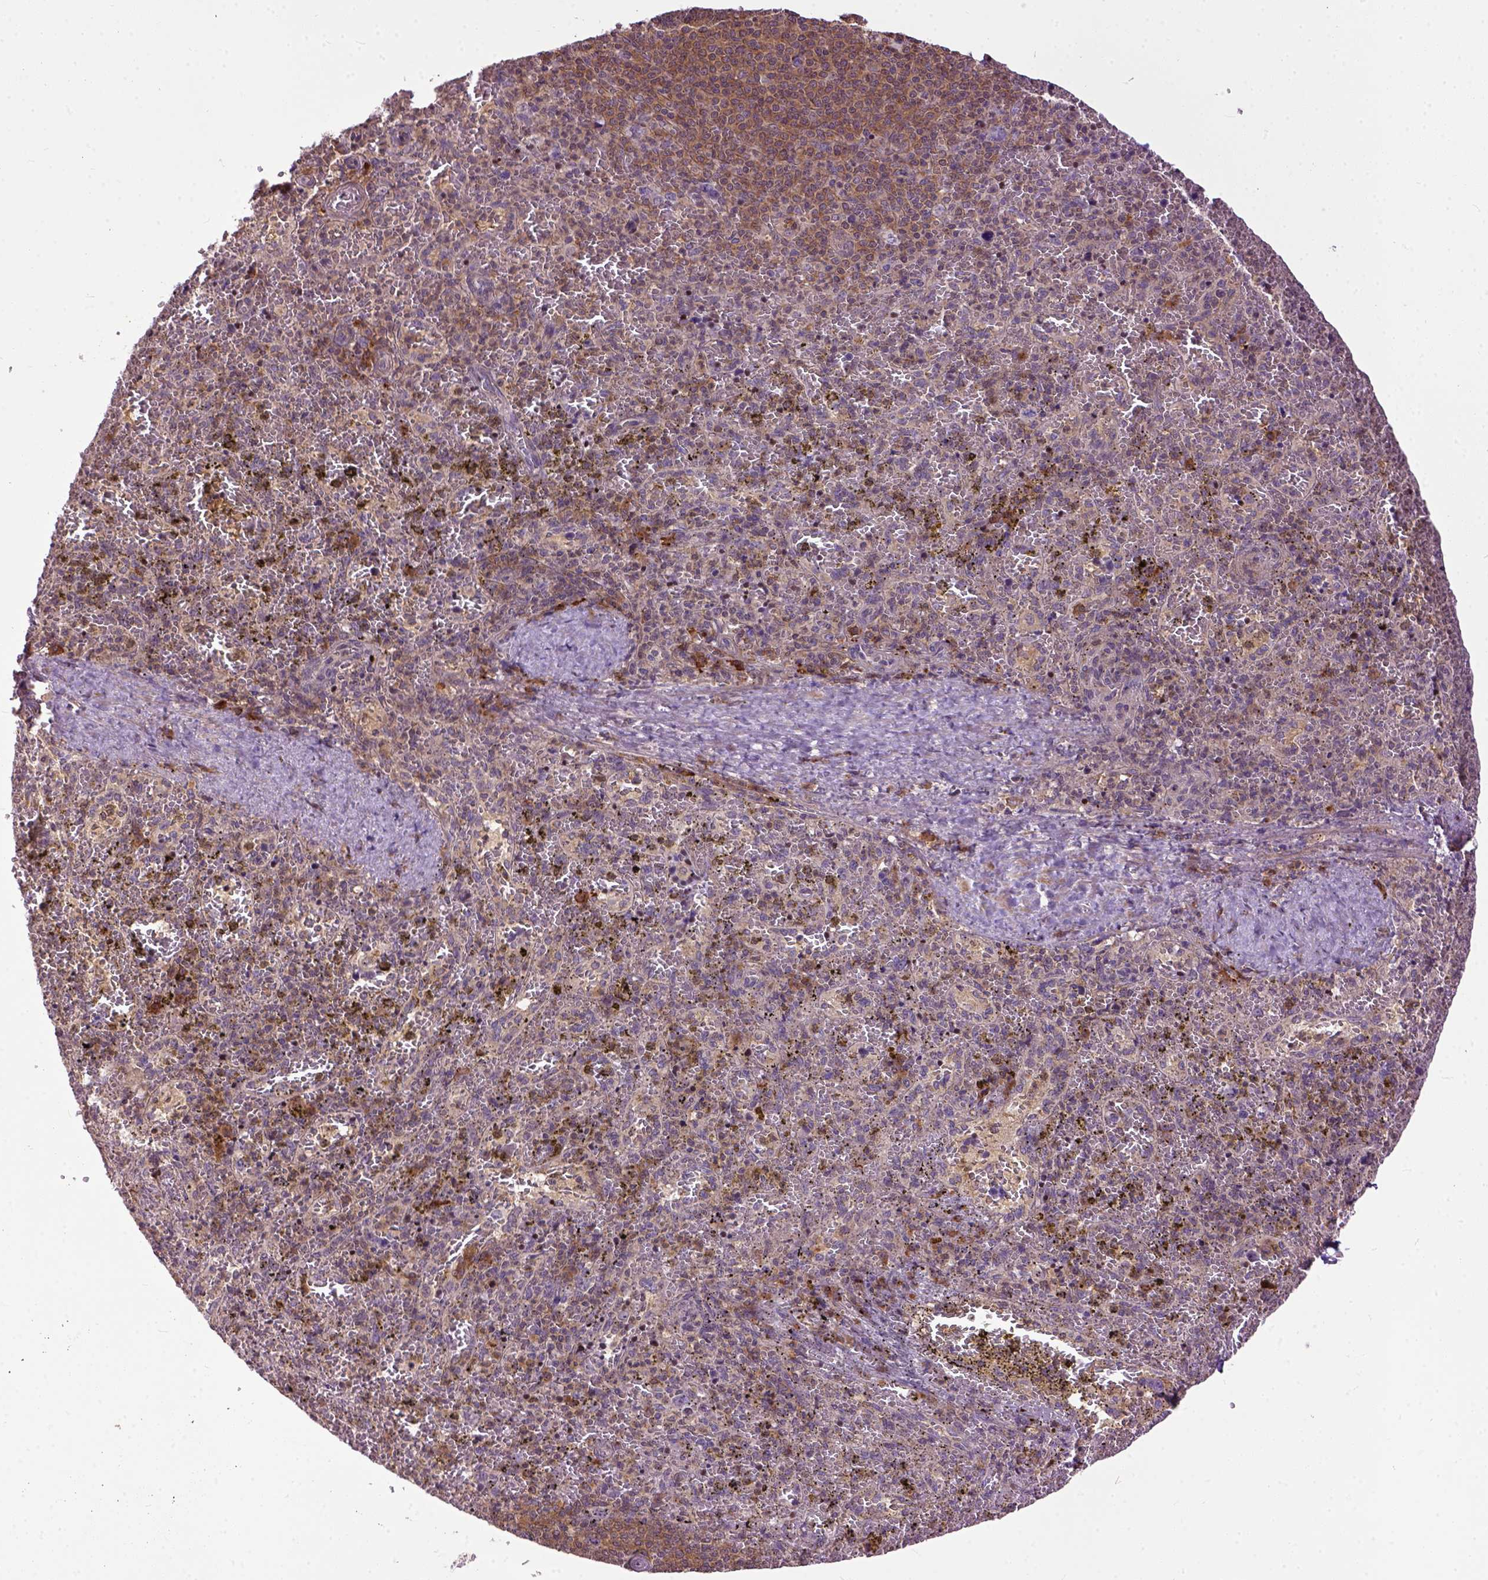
{"staining": {"intensity": "strong", "quantity": "<25%", "location": "cytoplasmic/membranous"}, "tissue": "spleen", "cell_type": "Cells in red pulp", "image_type": "normal", "snomed": [{"axis": "morphology", "description": "Normal tissue, NOS"}, {"axis": "topography", "description": "Spleen"}], "caption": "Cells in red pulp exhibit medium levels of strong cytoplasmic/membranous staining in about <25% of cells in benign spleen. Ihc stains the protein in brown and the nuclei are stained blue.", "gene": "CPNE1", "patient": {"sex": "female", "age": 50}}